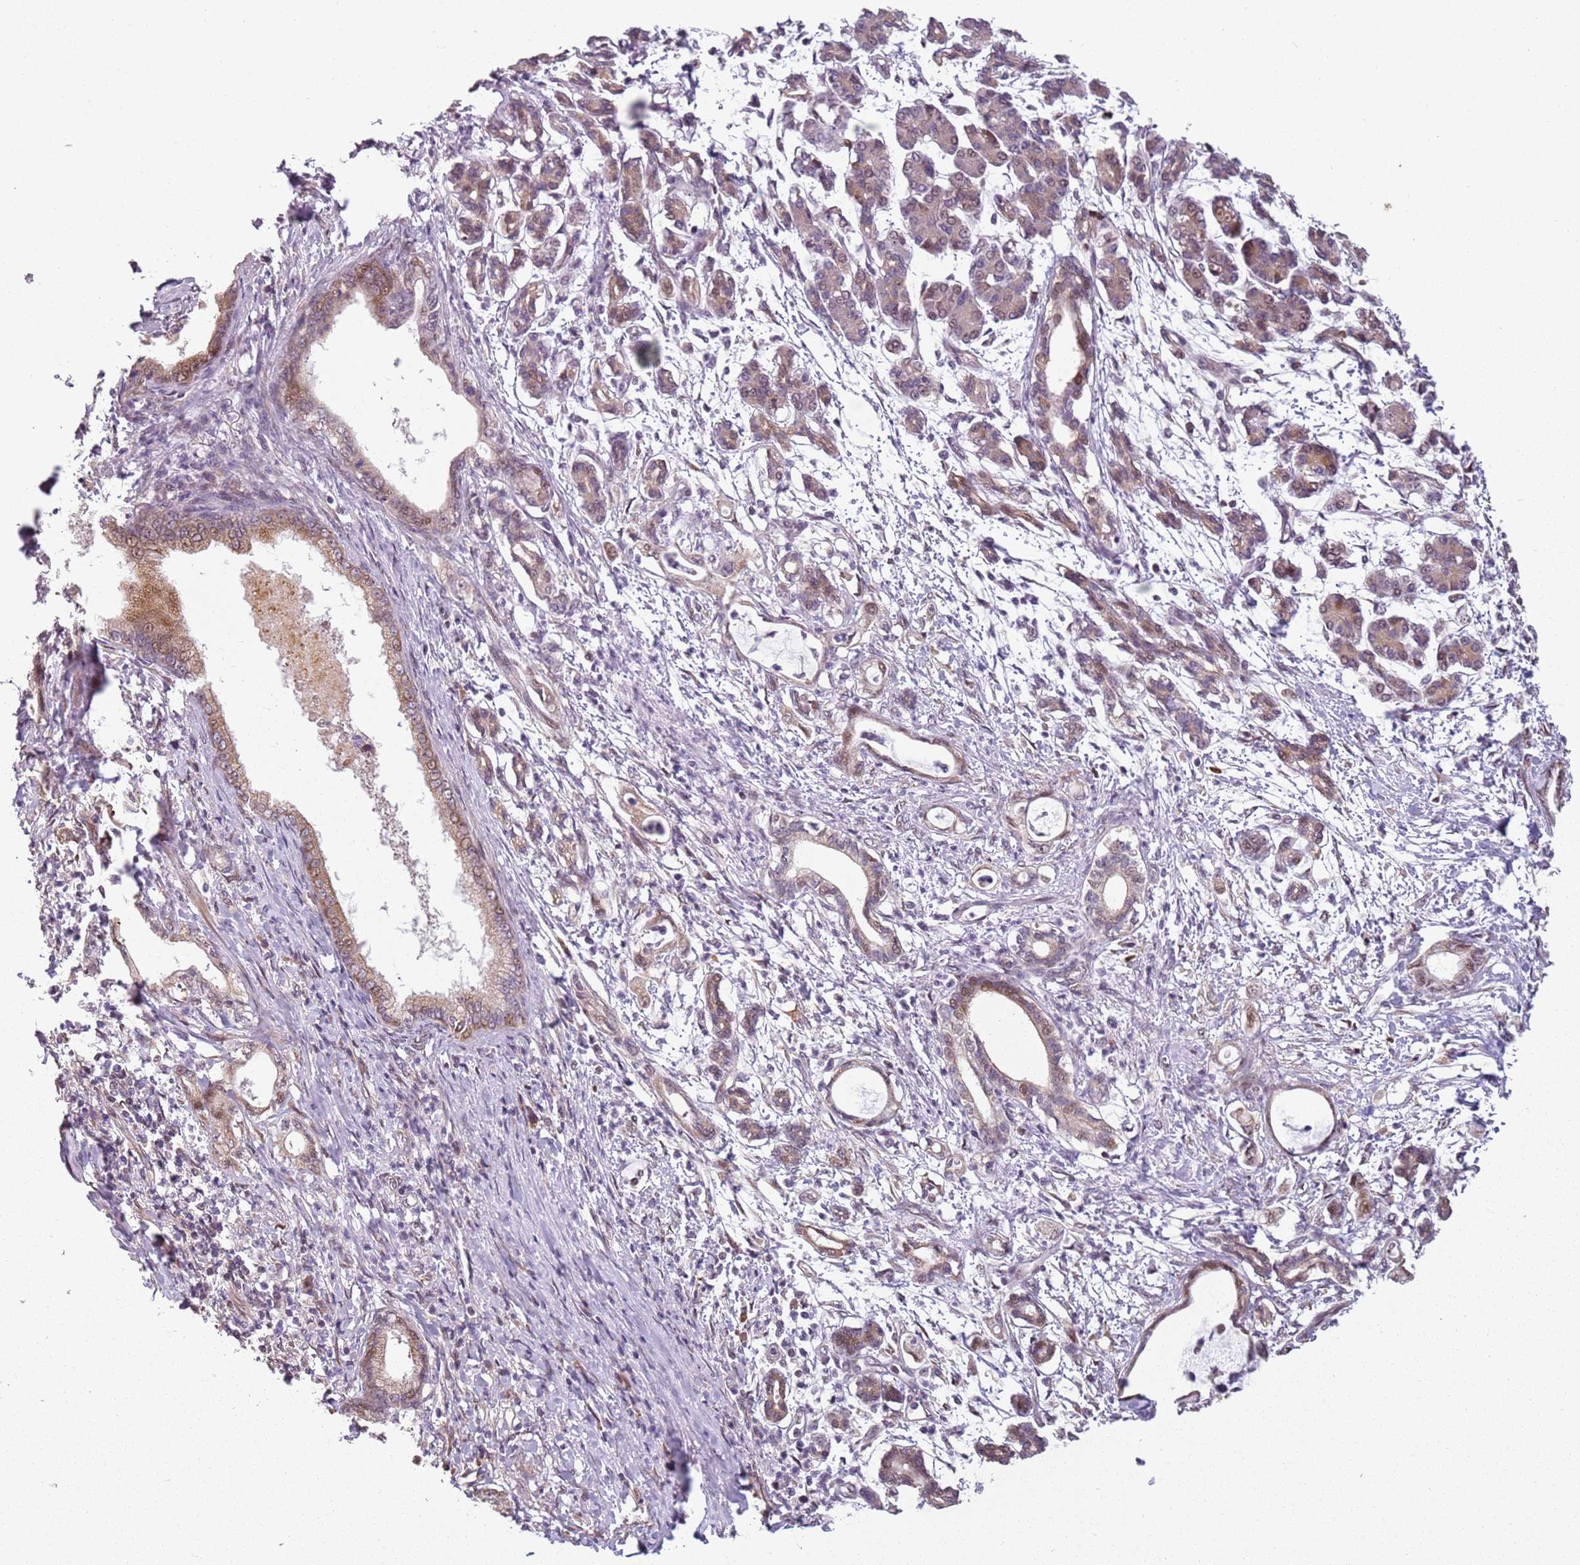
{"staining": {"intensity": "weak", "quantity": ">75%", "location": "cytoplasmic/membranous,nuclear"}, "tissue": "pancreatic cancer", "cell_type": "Tumor cells", "image_type": "cancer", "snomed": [{"axis": "morphology", "description": "Adenocarcinoma, NOS"}, {"axis": "topography", "description": "Pancreas"}], "caption": "A high-resolution micrograph shows immunohistochemistry staining of pancreatic cancer (adenocarcinoma), which exhibits weak cytoplasmic/membranous and nuclear expression in approximately >75% of tumor cells.", "gene": "CHURC1", "patient": {"sex": "female", "age": 55}}